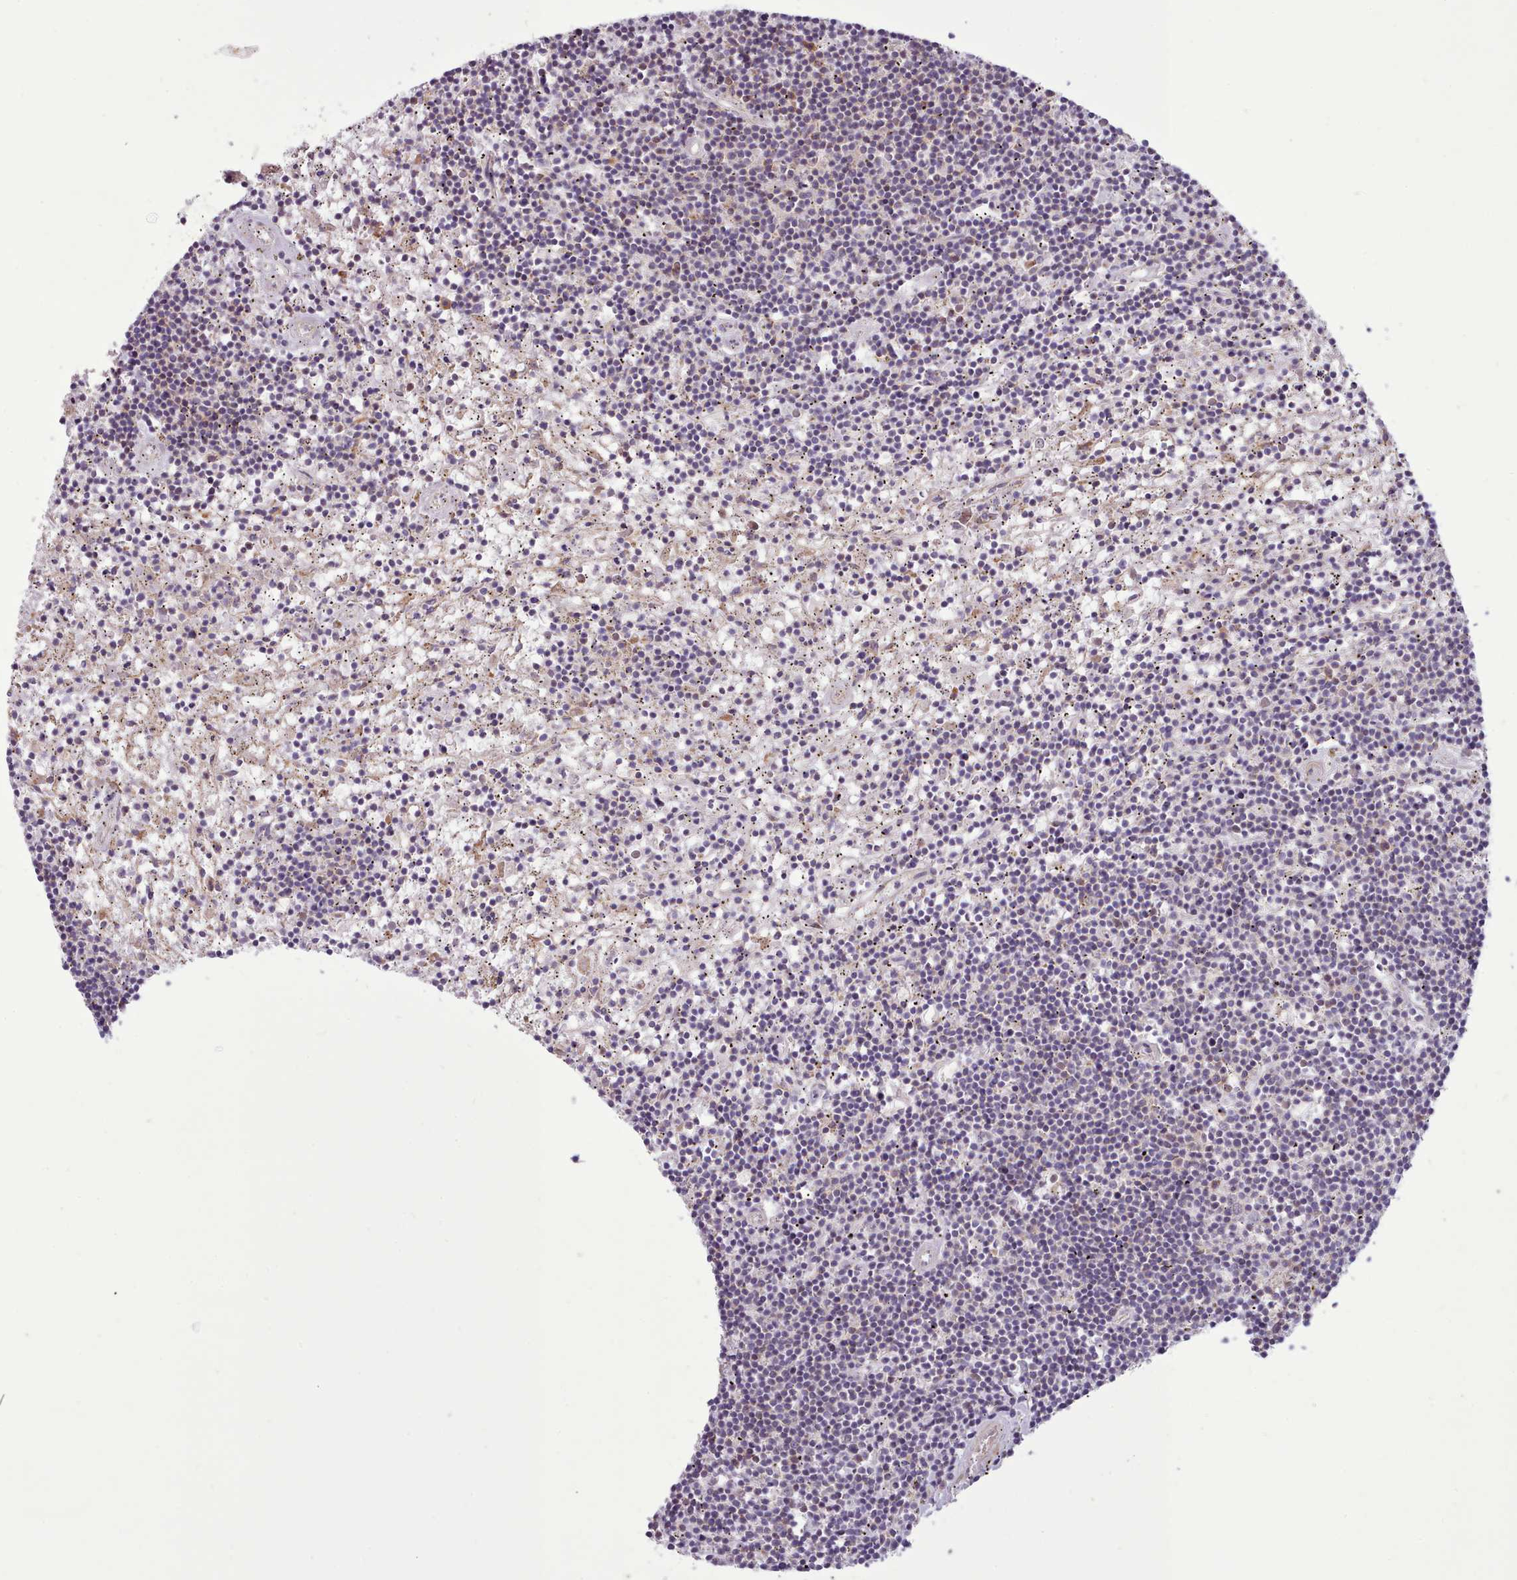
{"staining": {"intensity": "negative", "quantity": "none", "location": "none"}, "tissue": "lymphoma", "cell_type": "Tumor cells", "image_type": "cancer", "snomed": [{"axis": "morphology", "description": "Malignant lymphoma, non-Hodgkin's type, Low grade"}, {"axis": "topography", "description": "Spleen"}], "caption": "The image demonstrates no significant staining in tumor cells of lymphoma.", "gene": "TENT4B", "patient": {"sex": "male", "age": 76}}